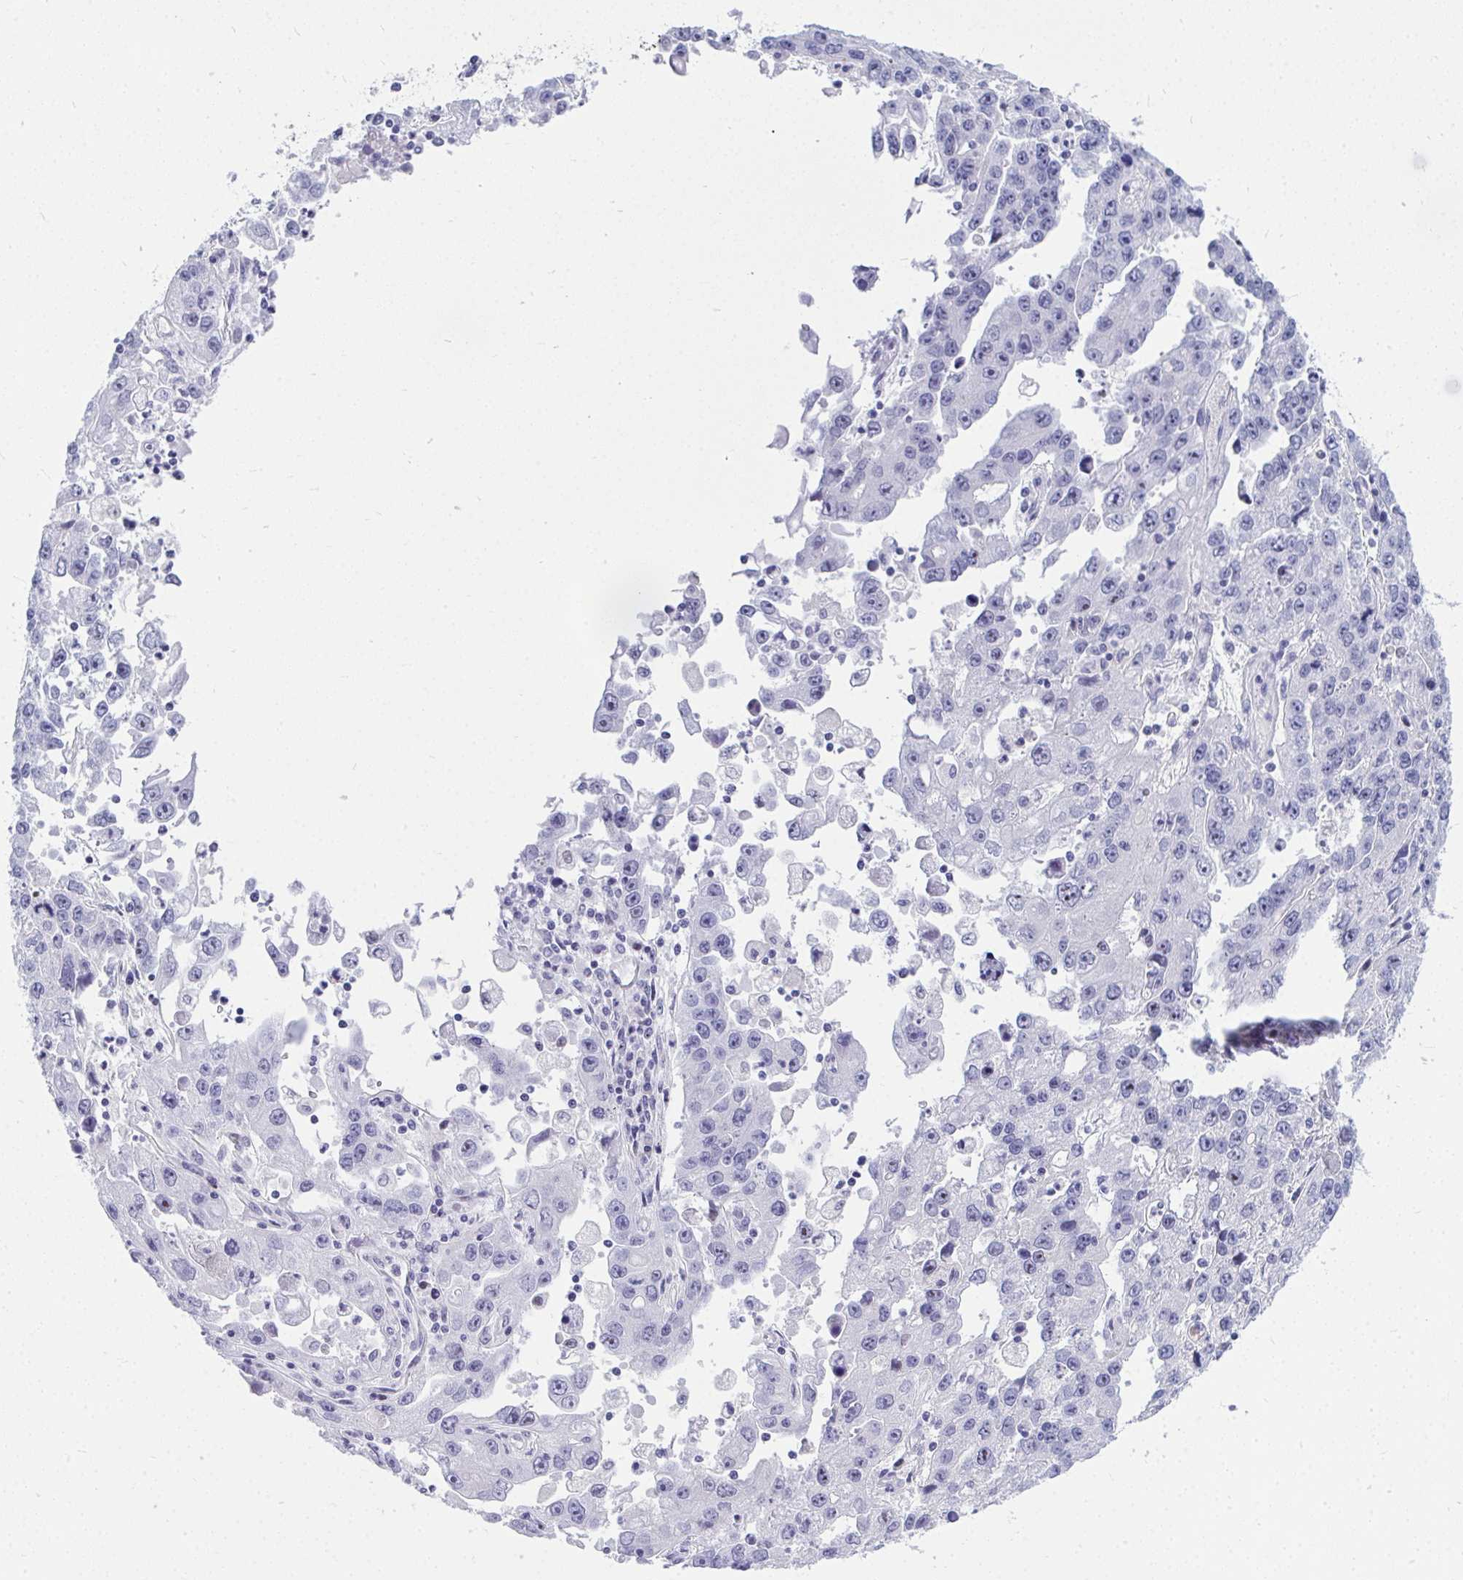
{"staining": {"intensity": "negative", "quantity": "none", "location": "none"}, "tissue": "endometrial cancer", "cell_type": "Tumor cells", "image_type": "cancer", "snomed": [{"axis": "morphology", "description": "Adenocarcinoma, NOS"}, {"axis": "topography", "description": "Uterus"}], "caption": "An immunohistochemistry histopathology image of endometrial cancer (adenocarcinoma) is shown. There is no staining in tumor cells of endometrial cancer (adenocarcinoma).", "gene": "LRRC36", "patient": {"sex": "female", "age": 62}}